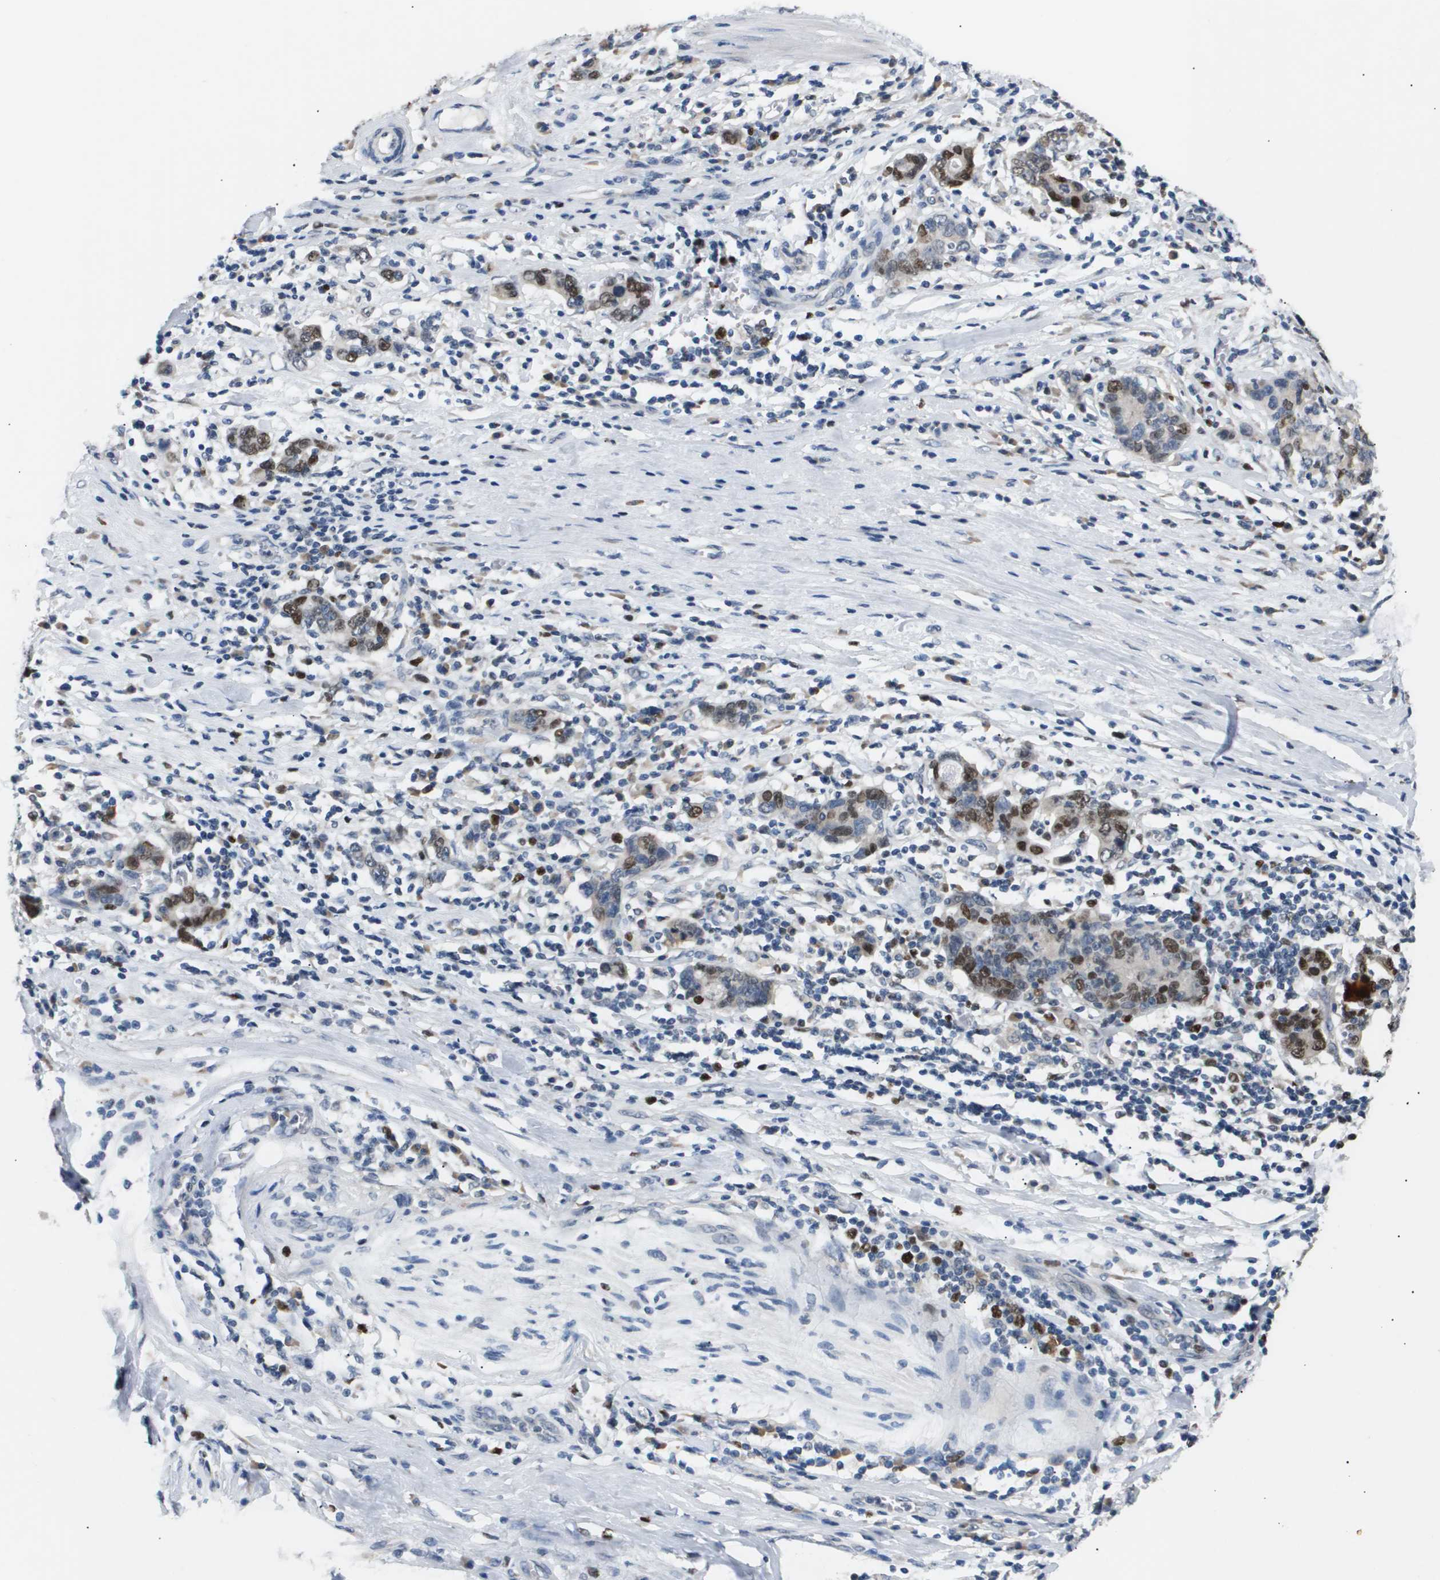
{"staining": {"intensity": "moderate", "quantity": "25%-75%", "location": "nuclear"}, "tissue": "stomach cancer", "cell_type": "Tumor cells", "image_type": "cancer", "snomed": [{"axis": "morphology", "description": "Adenocarcinoma, NOS"}, {"axis": "topography", "description": "Stomach, lower"}], "caption": "Moderate nuclear protein expression is present in approximately 25%-75% of tumor cells in stomach adenocarcinoma.", "gene": "ANAPC2", "patient": {"sex": "female", "age": 72}}